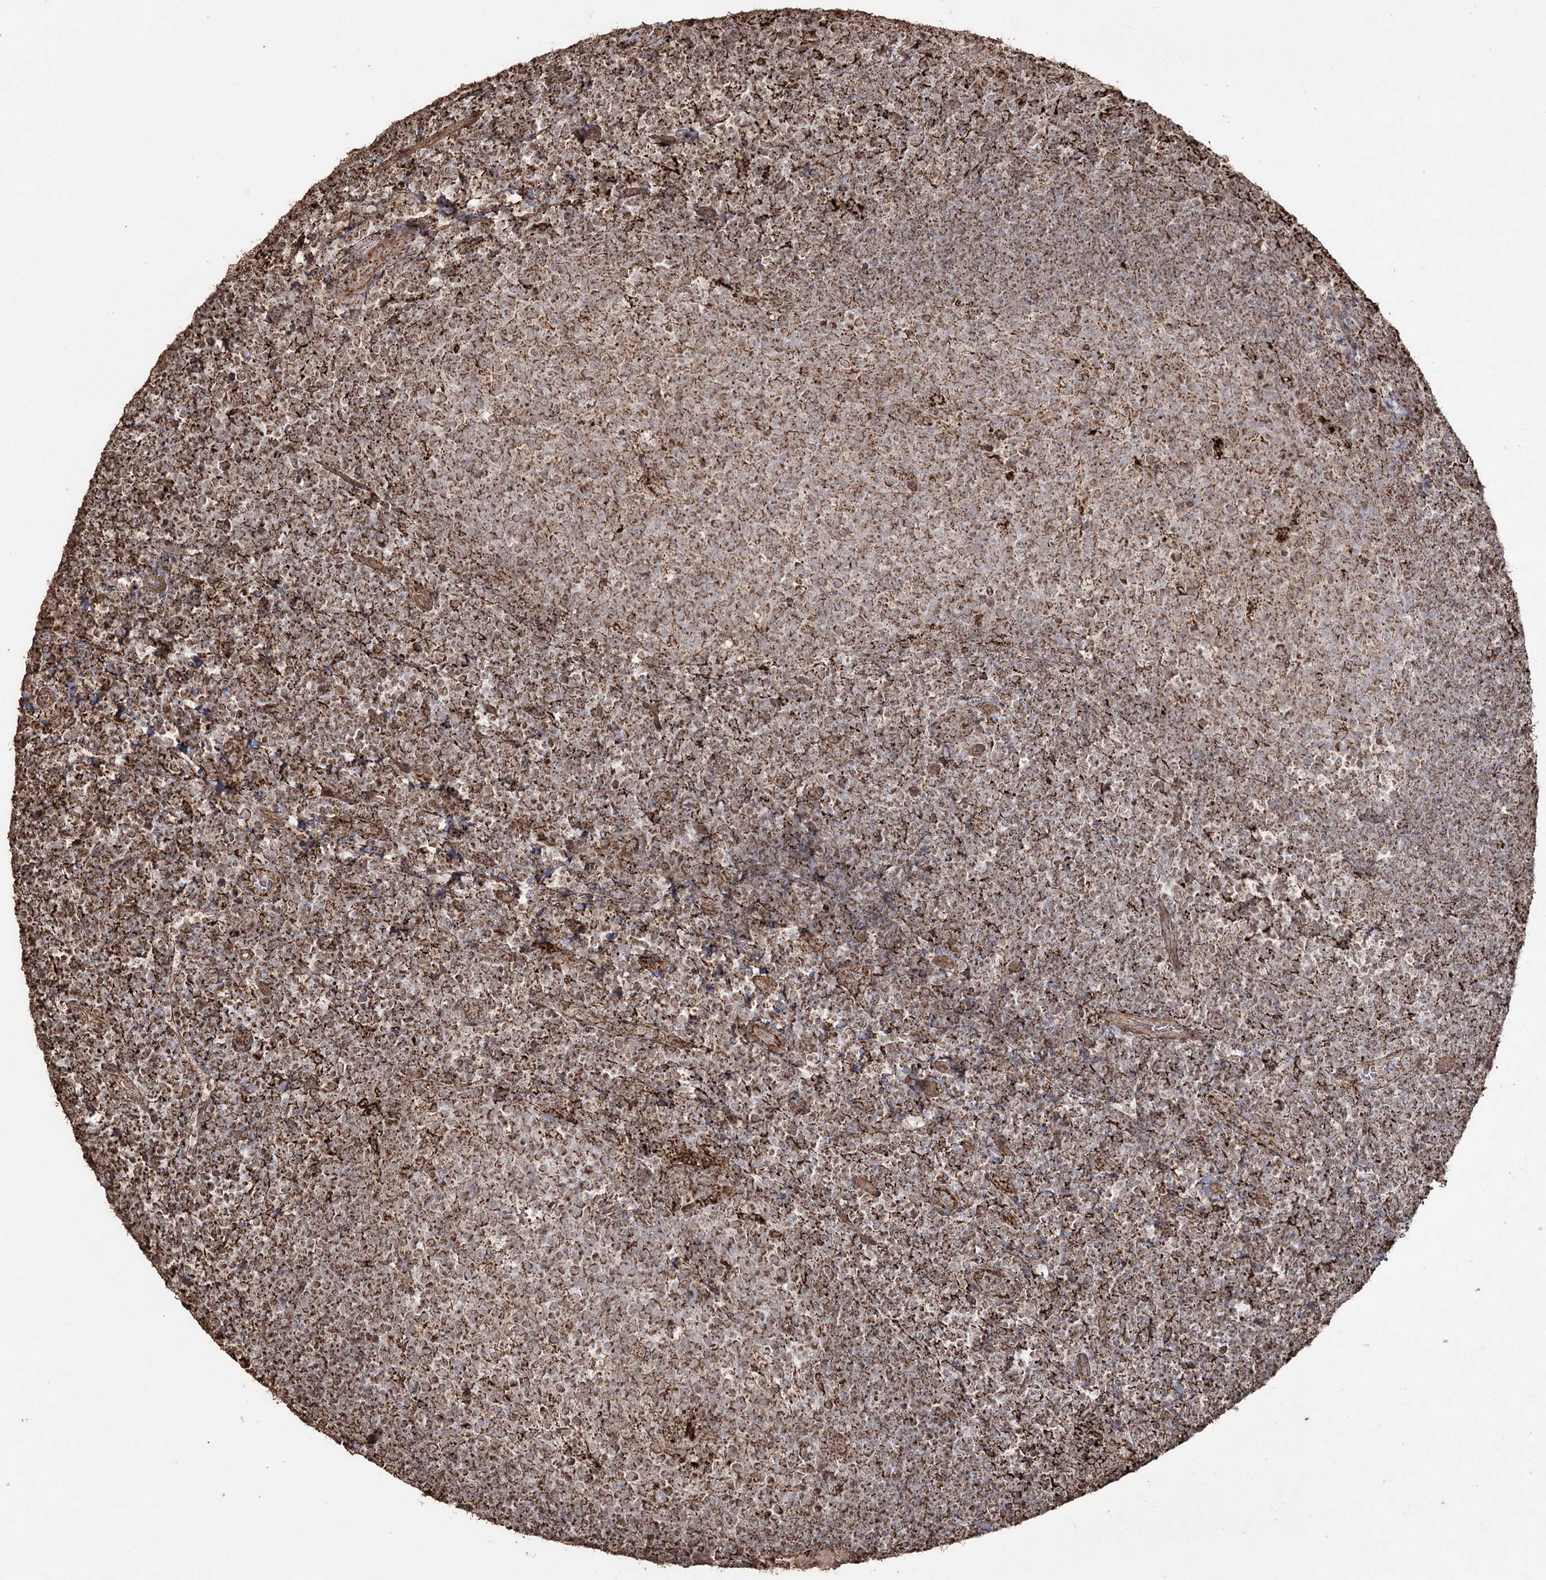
{"staining": {"intensity": "moderate", "quantity": "25%-75%", "location": "cytoplasmic/membranous"}, "tissue": "tonsil", "cell_type": "Germinal center cells", "image_type": "normal", "snomed": [{"axis": "morphology", "description": "Normal tissue, NOS"}, {"axis": "topography", "description": "Tonsil"}], "caption": "Human tonsil stained with a brown dye reveals moderate cytoplasmic/membranous positive staining in about 25%-75% of germinal center cells.", "gene": "SLF2", "patient": {"sex": "female", "age": 10}}